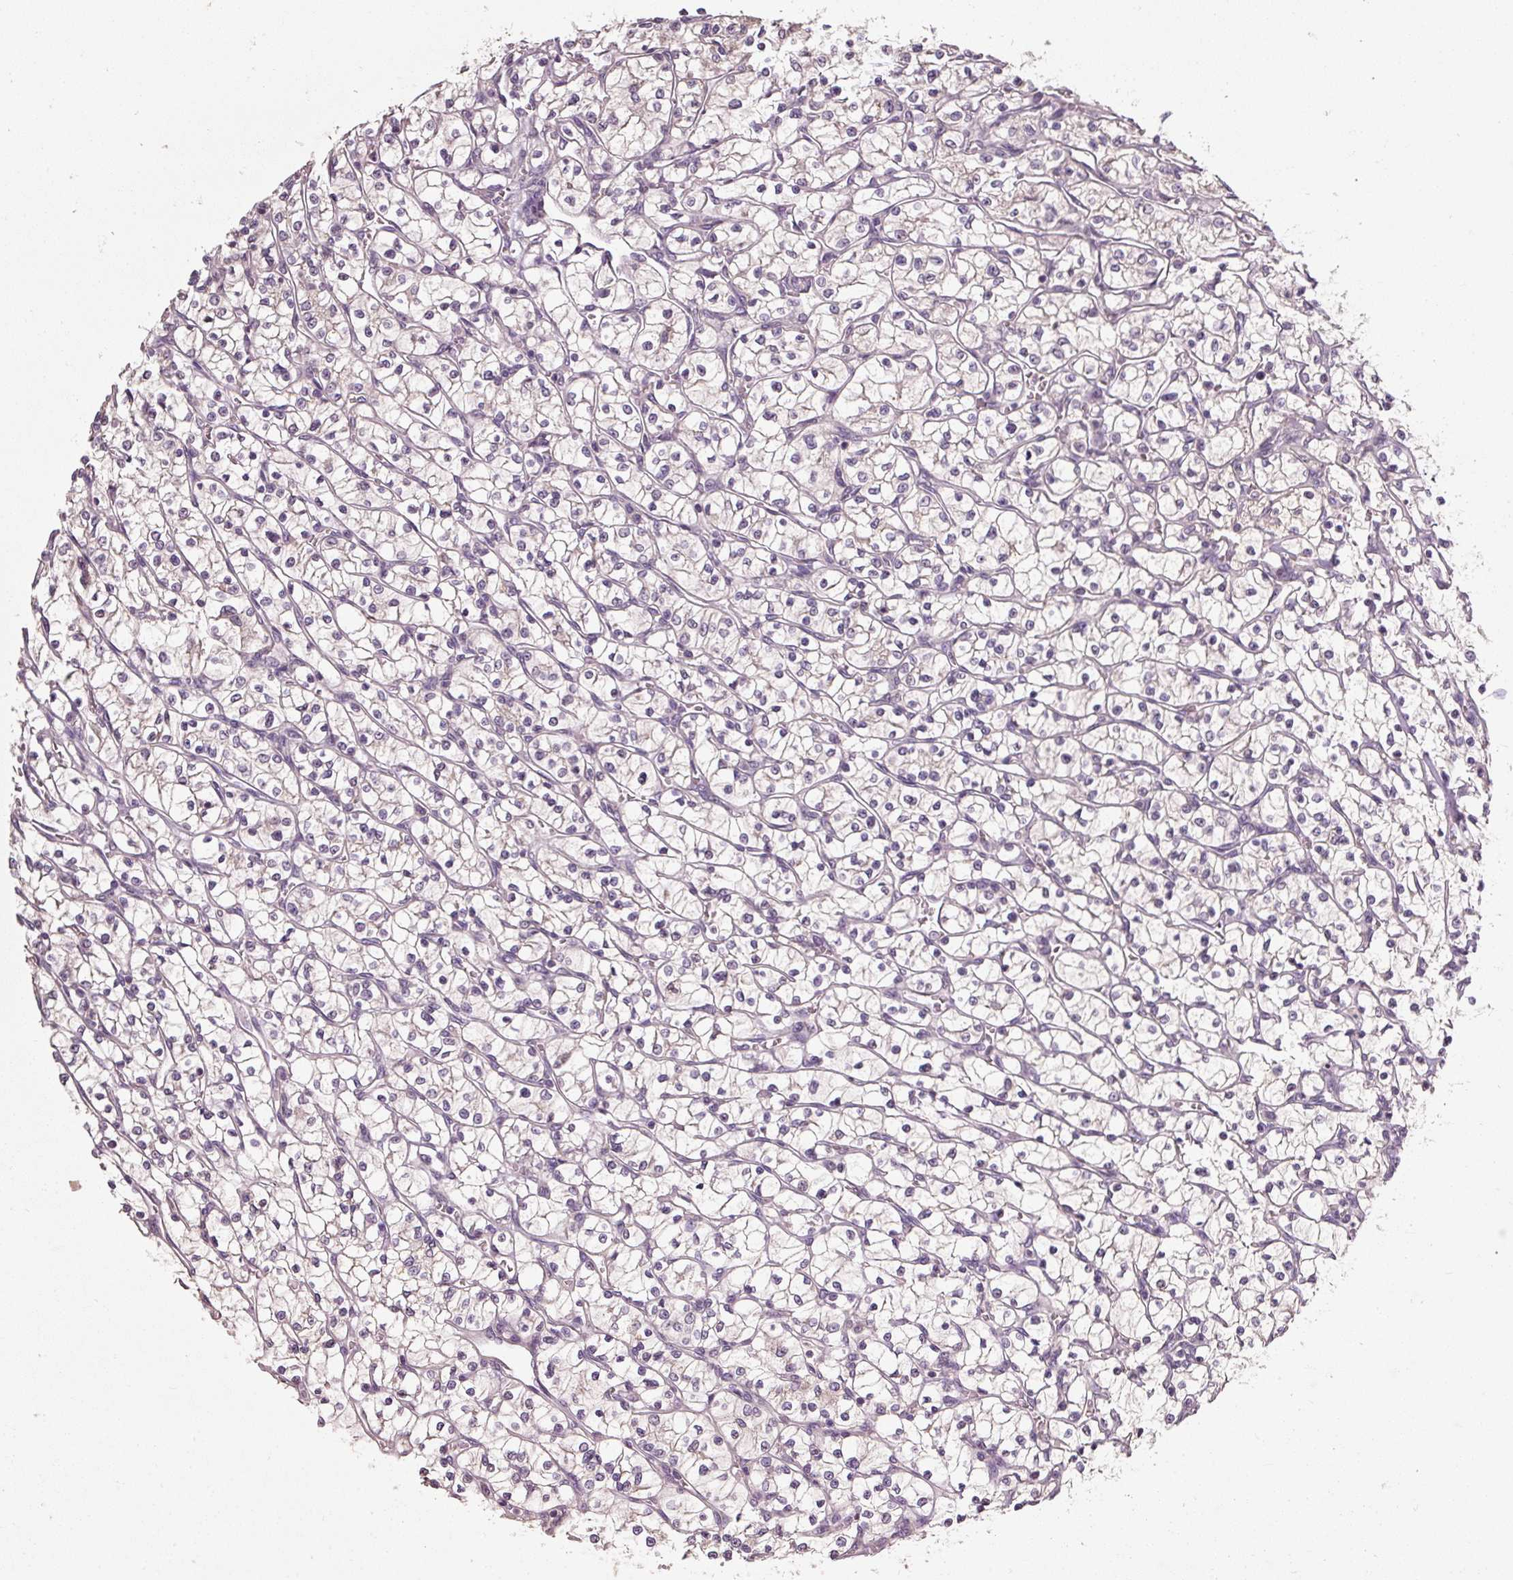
{"staining": {"intensity": "negative", "quantity": "none", "location": "none"}, "tissue": "renal cancer", "cell_type": "Tumor cells", "image_type": "cancer", "snomed": [{"axis": "morphology", "description": "Adenocarcinoma, NOS"}, {"axis": "topography", "description": "Kidney"}], "caption": "The immunohistochemistry photomicrograph has no significant staining in tumor cells of renal adenocarcinoma tissue.", "gene": "CFAP65", "patient": {"sex": "female", "age": 64}}